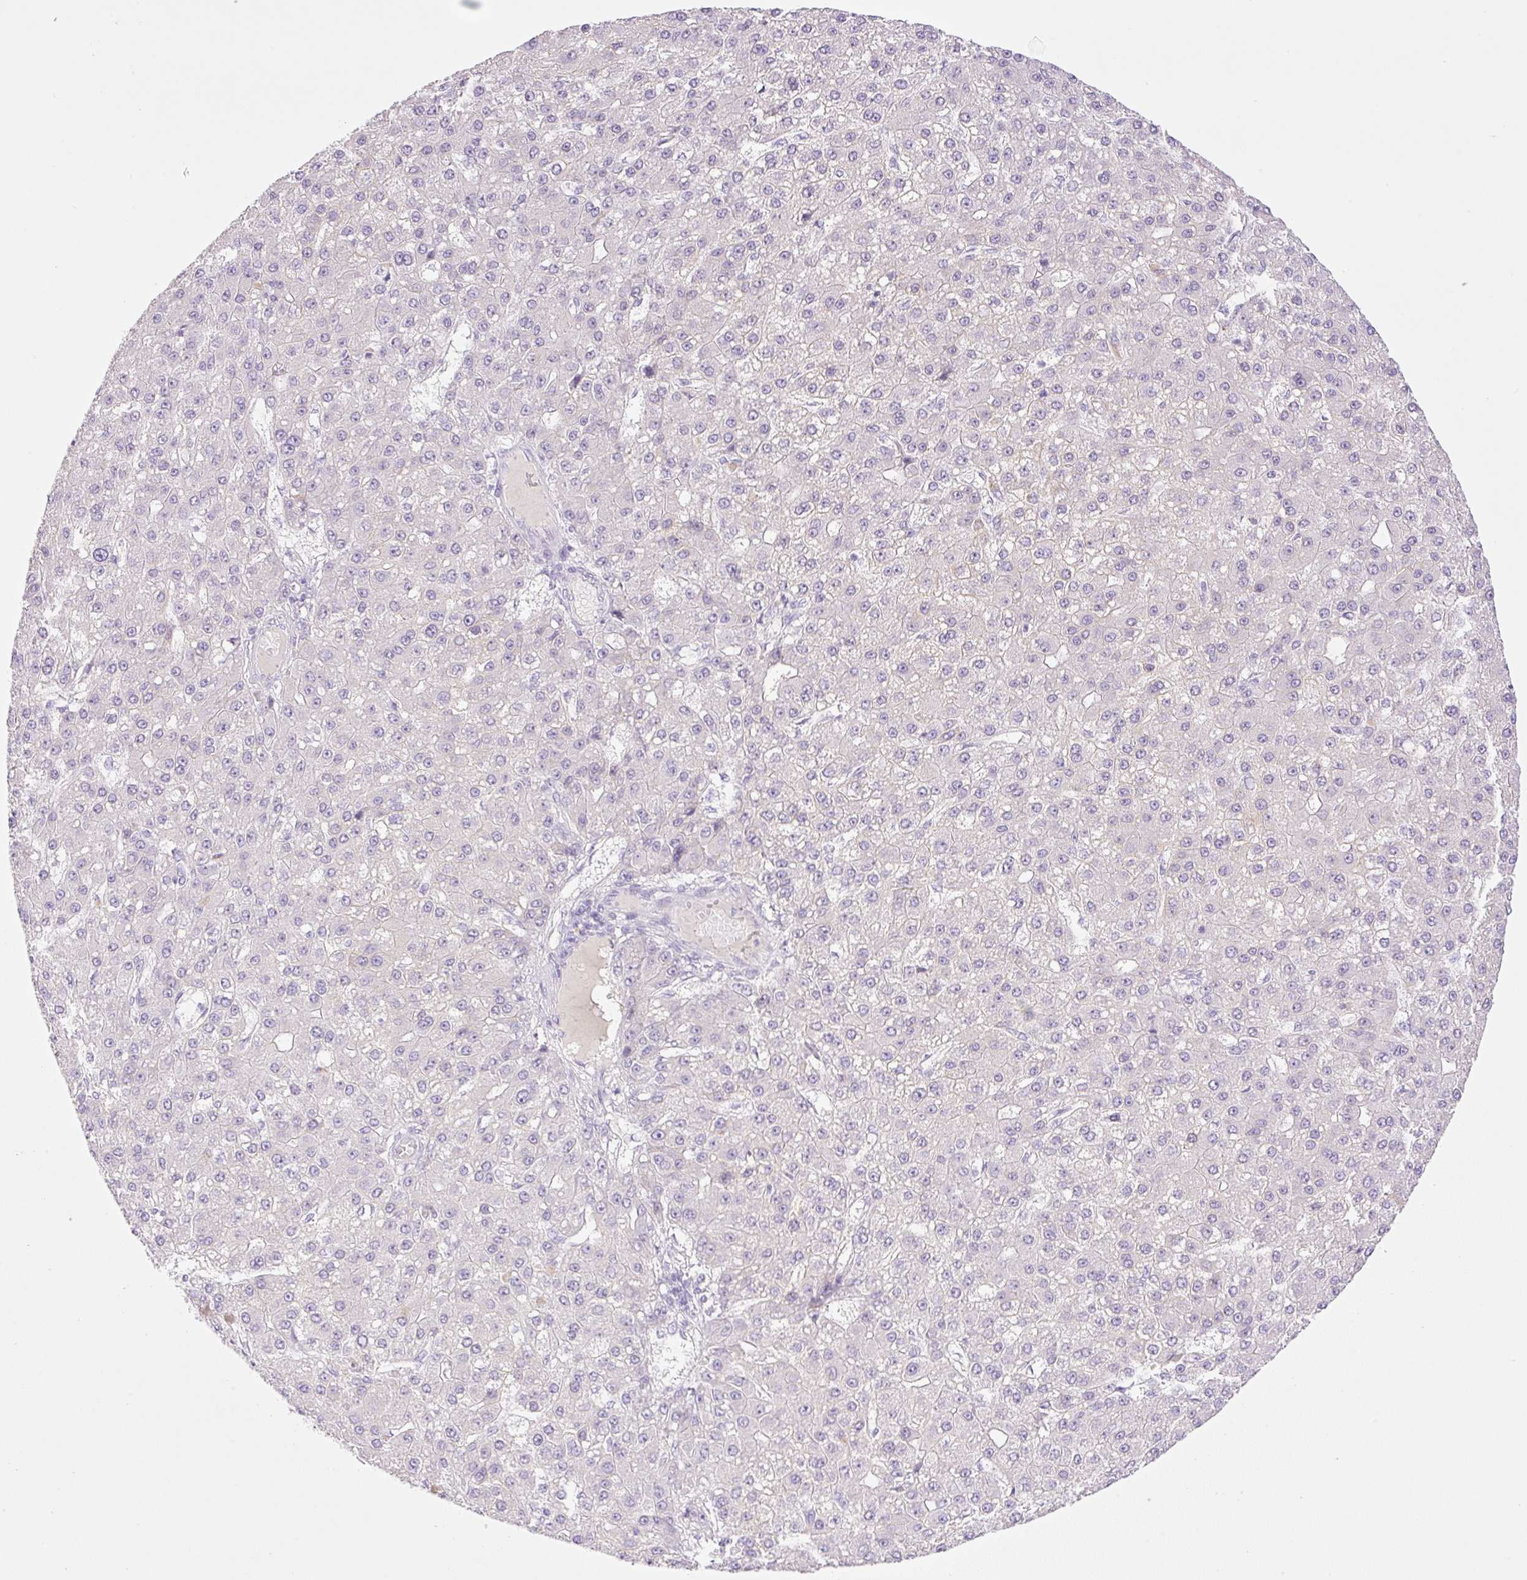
{"staining": {"intensity": "negative", "quantity": "none", "location": "none"}, "tissue": "liver cancer", "cell_type": "Tumor cells", "image_type": "cancer", "snomed": [{"axis": "morphology", "description": "Carcinoma, Hepatocellular, NOS"}, {"axis": "topography", "description": "Liver"}], "caption": "Image shows no significant protein positivity in tumor cells of hepatocellular carcinoma (liver). (DAB IHC visualized using brightfield microscopy, high magnification).", "gene": "PALM3", "patient": {"sex": "male", "age": 67}}